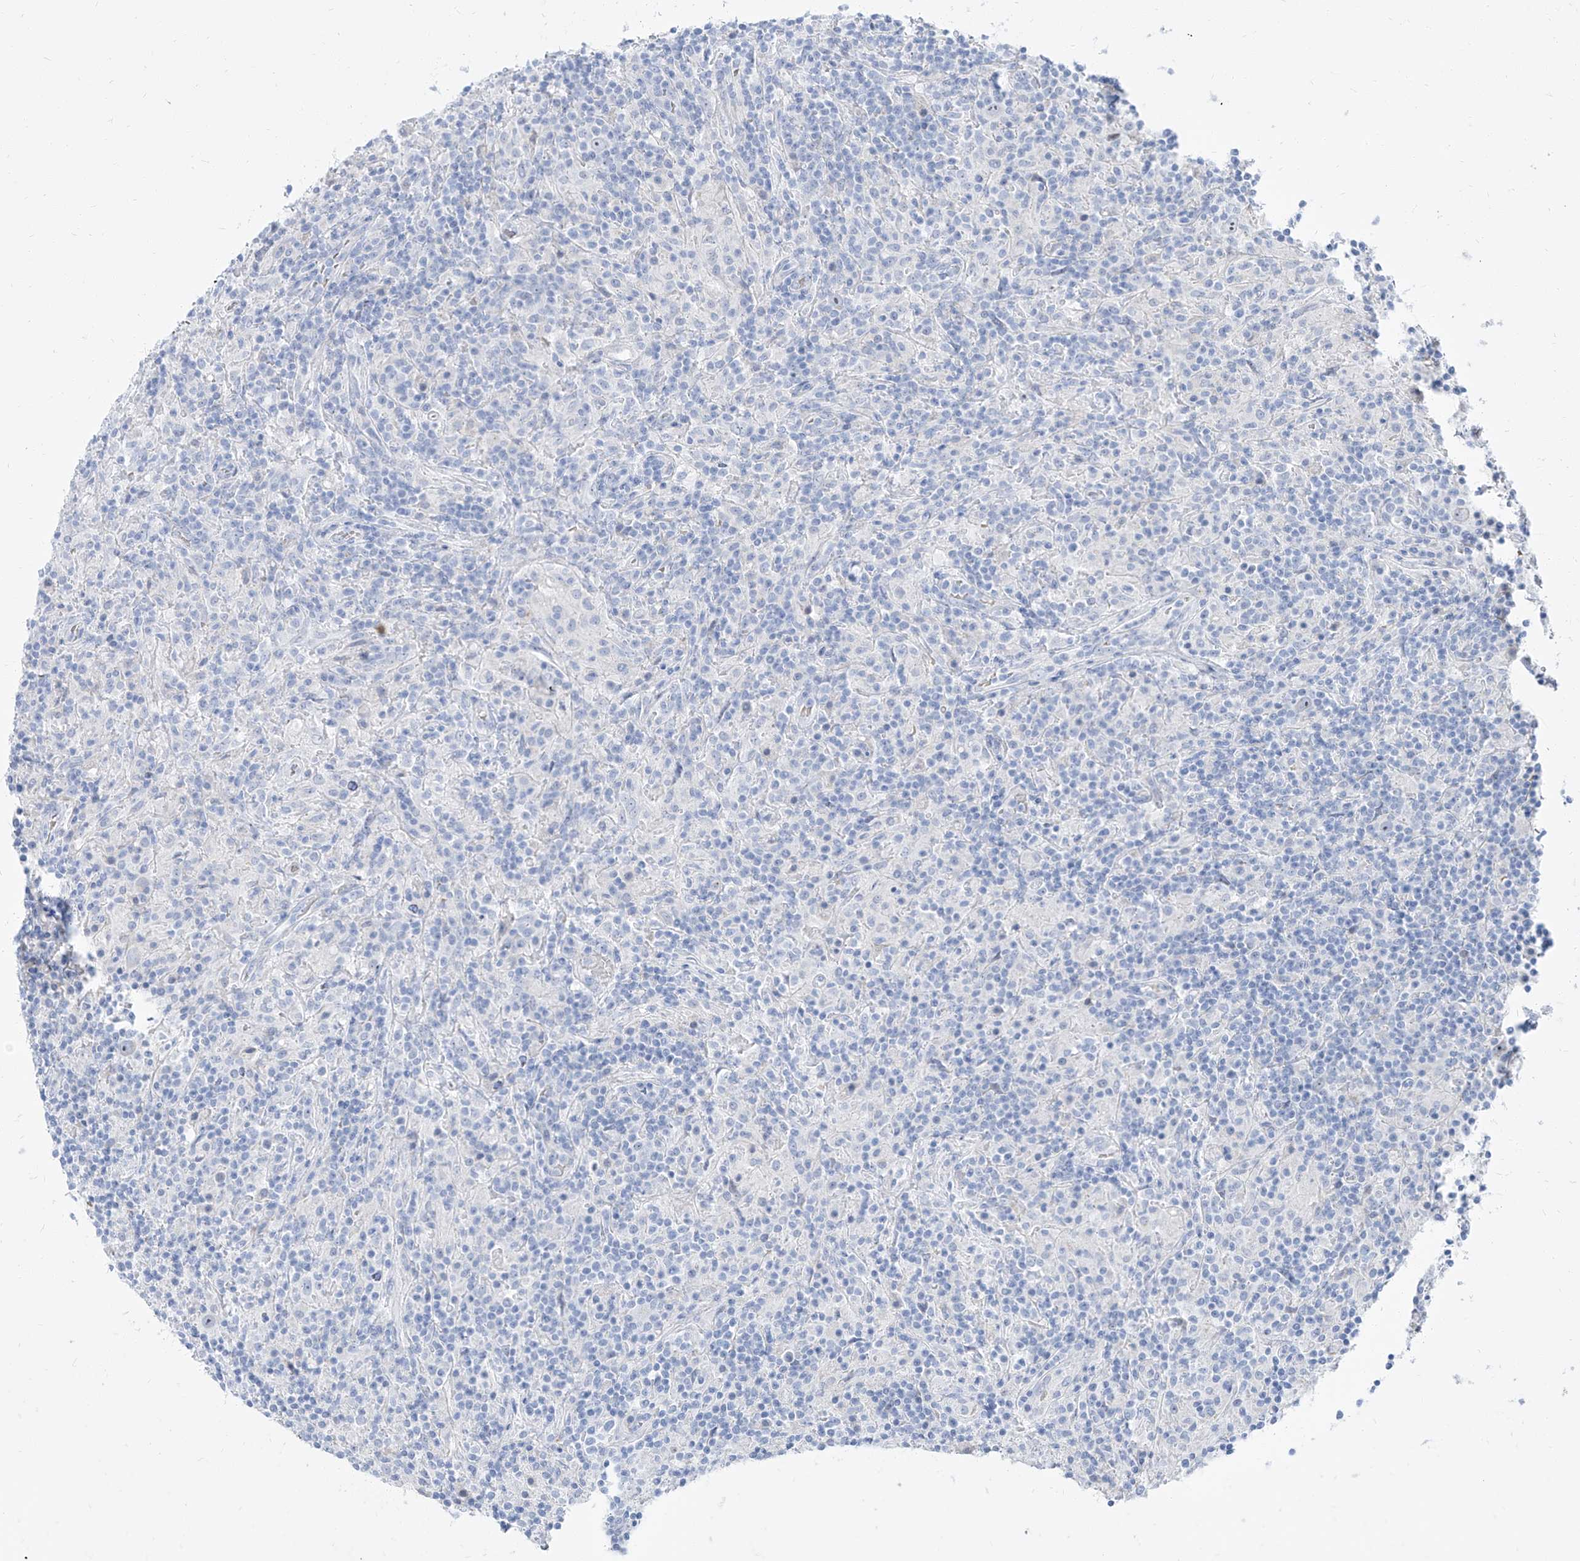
{"staining": {"intensity": "negative", "quantity": "none", "location": "none"}, "tissue": "lymphoma", "cell_type": "Tumor cells", "image_type": "cancer", "snomed": [{"axis": "morphology", "description": "Hodgkin's disease, NOS"}, {"axis": "topography", "description": "Lymph node"}], "caption": "Tumor cells show no significant expression in lymphoma.", "gene": "TXLNB", "patient": {"sex": "male", "age": 70}}